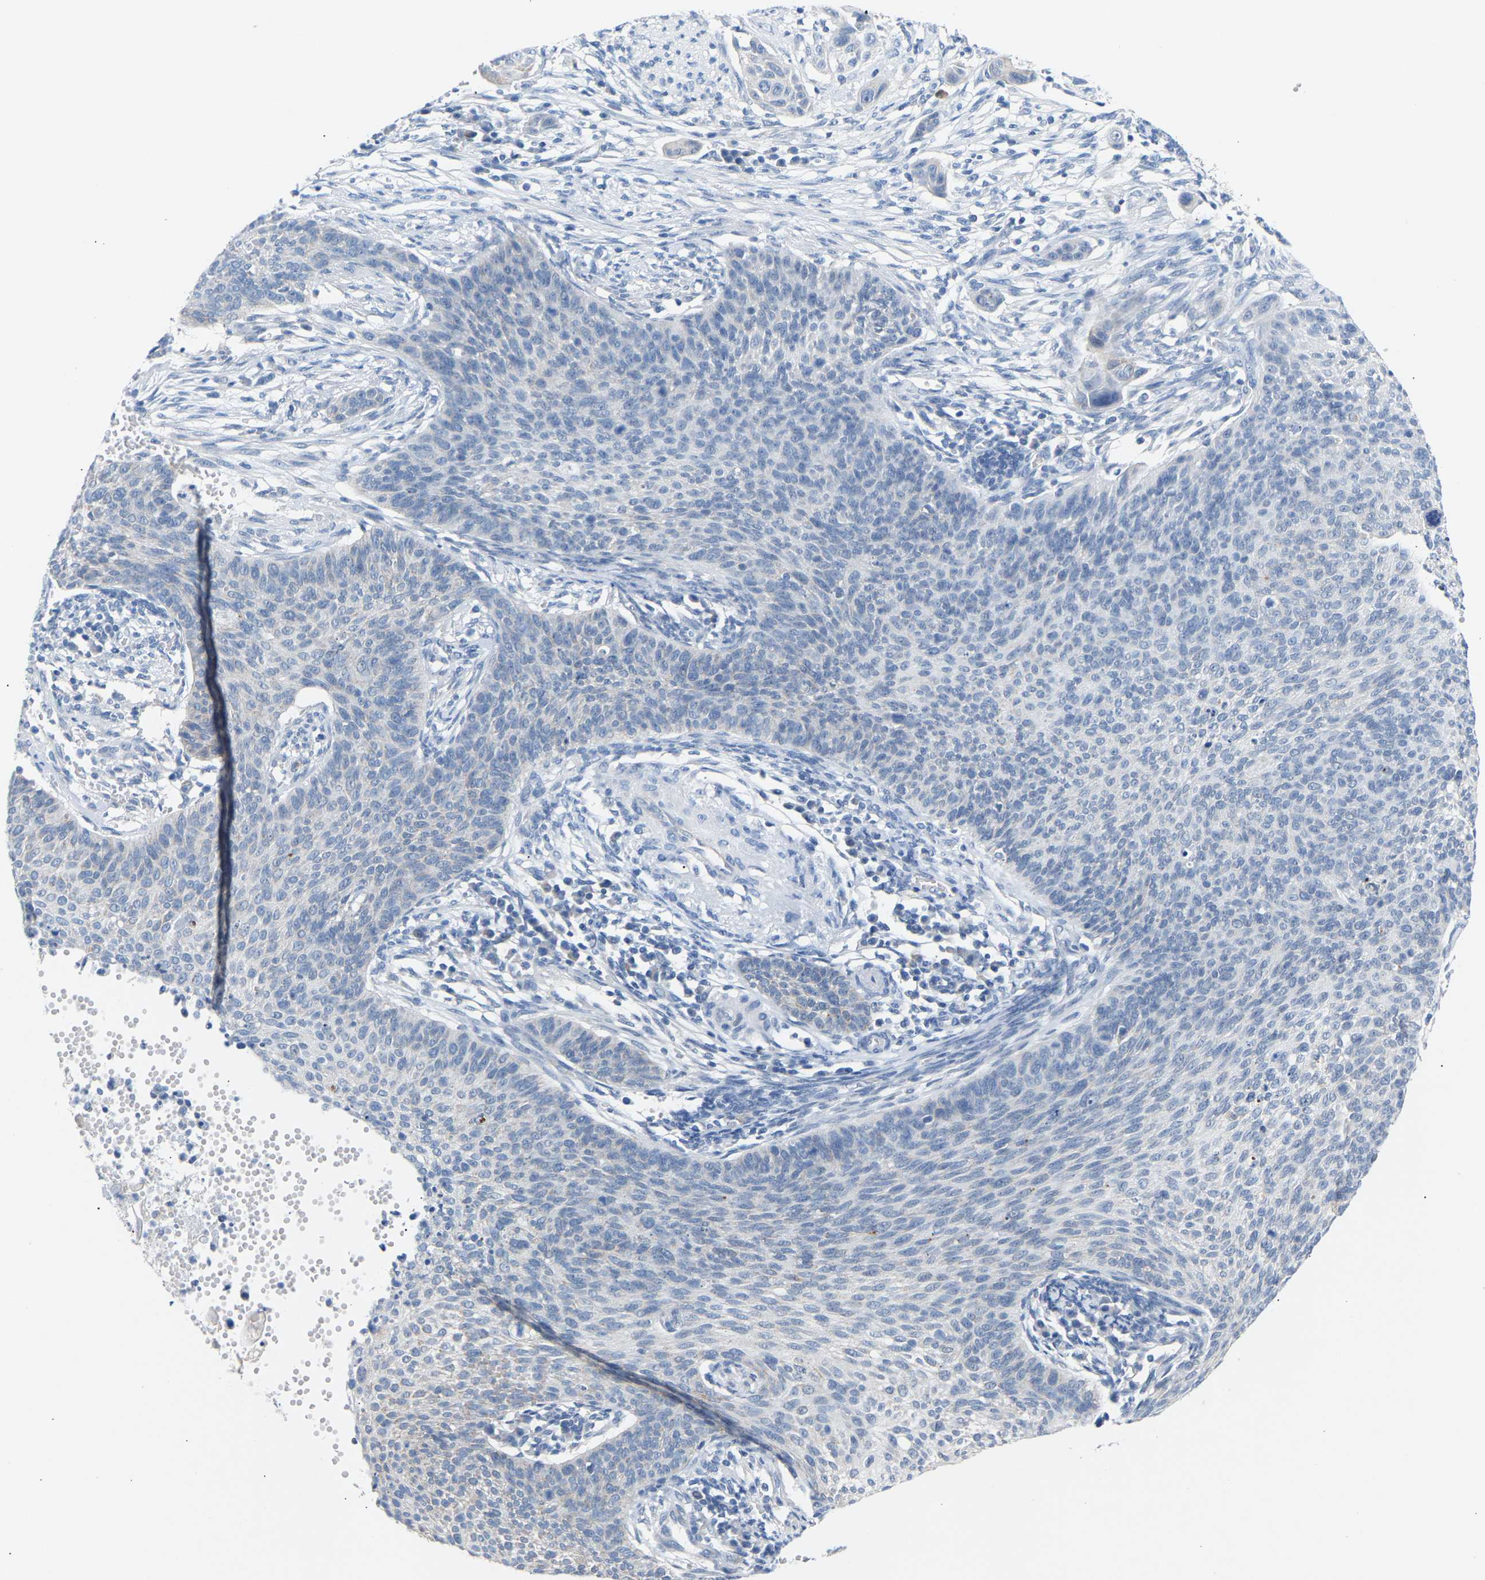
{"staining": {"intensity": "negative", "quantity": "none", "location": "none"}, "tissue": "cervical cancer", "cell_type": "Tumor cells", "image_type": "cancer", "snomed": [{"axis": "morphology", "description": "Squamous cell carcinoma, NOS"}, {"axis": "topography", "description": "Cervix"}], "caption": "Tumor cells show no significant protein staining in cervical cancer (squamous cell carcinoma).", "gene": "PEX1", "patient": {"sex": "female", "age": 70}}